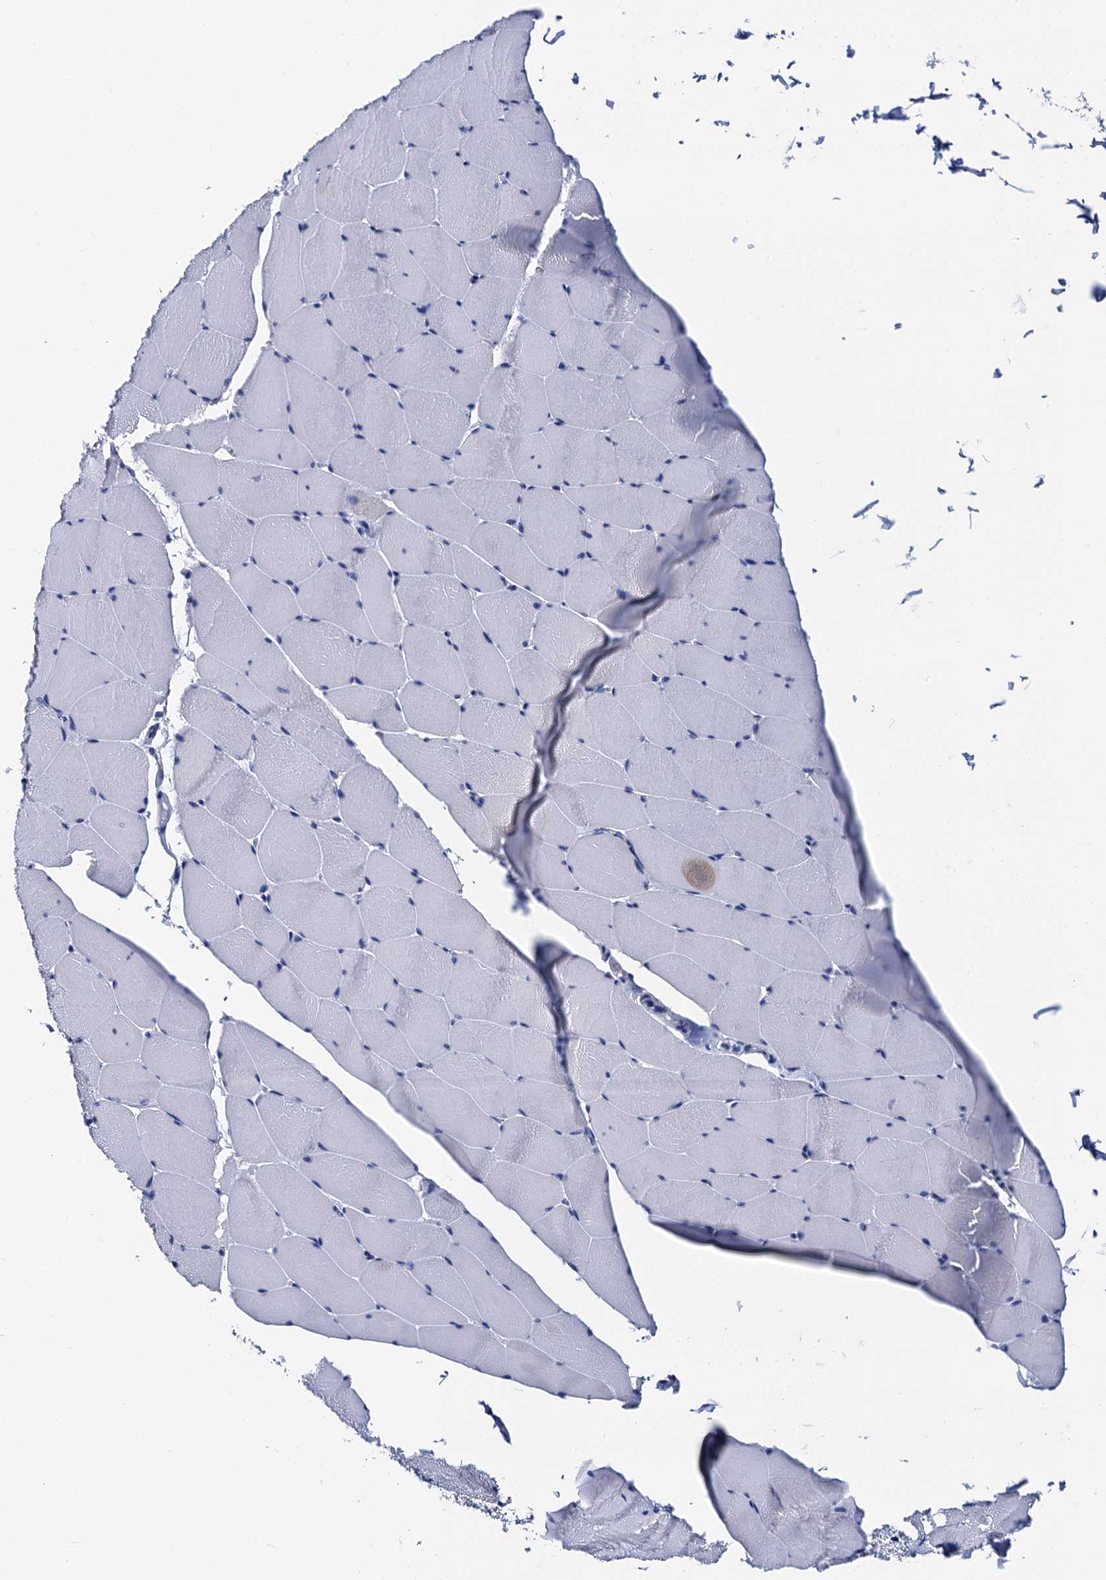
{"staining": {"intensity": "negative", "quantity": "none", "location": "none"}, "tissue": "skeletal muscle", "cell_type": "Myocytes", "image_type": "normal", "snomed": [{"axis": "morphology", "description": "Normal tissue, NOS"}, {"axis": "topography", "description": "Skeletal muscle"}], "caption": "The micrograph displays no staining of myocytes in unremarkable skeletal muscle. The staining was performed using DAB to visualize the protein expression in brown, while the nuclei were stained in blue with hematoxylin (Magnification: 20x).", "gene": "ACADSB", "patient": {"sex": "male", "age": 62}}